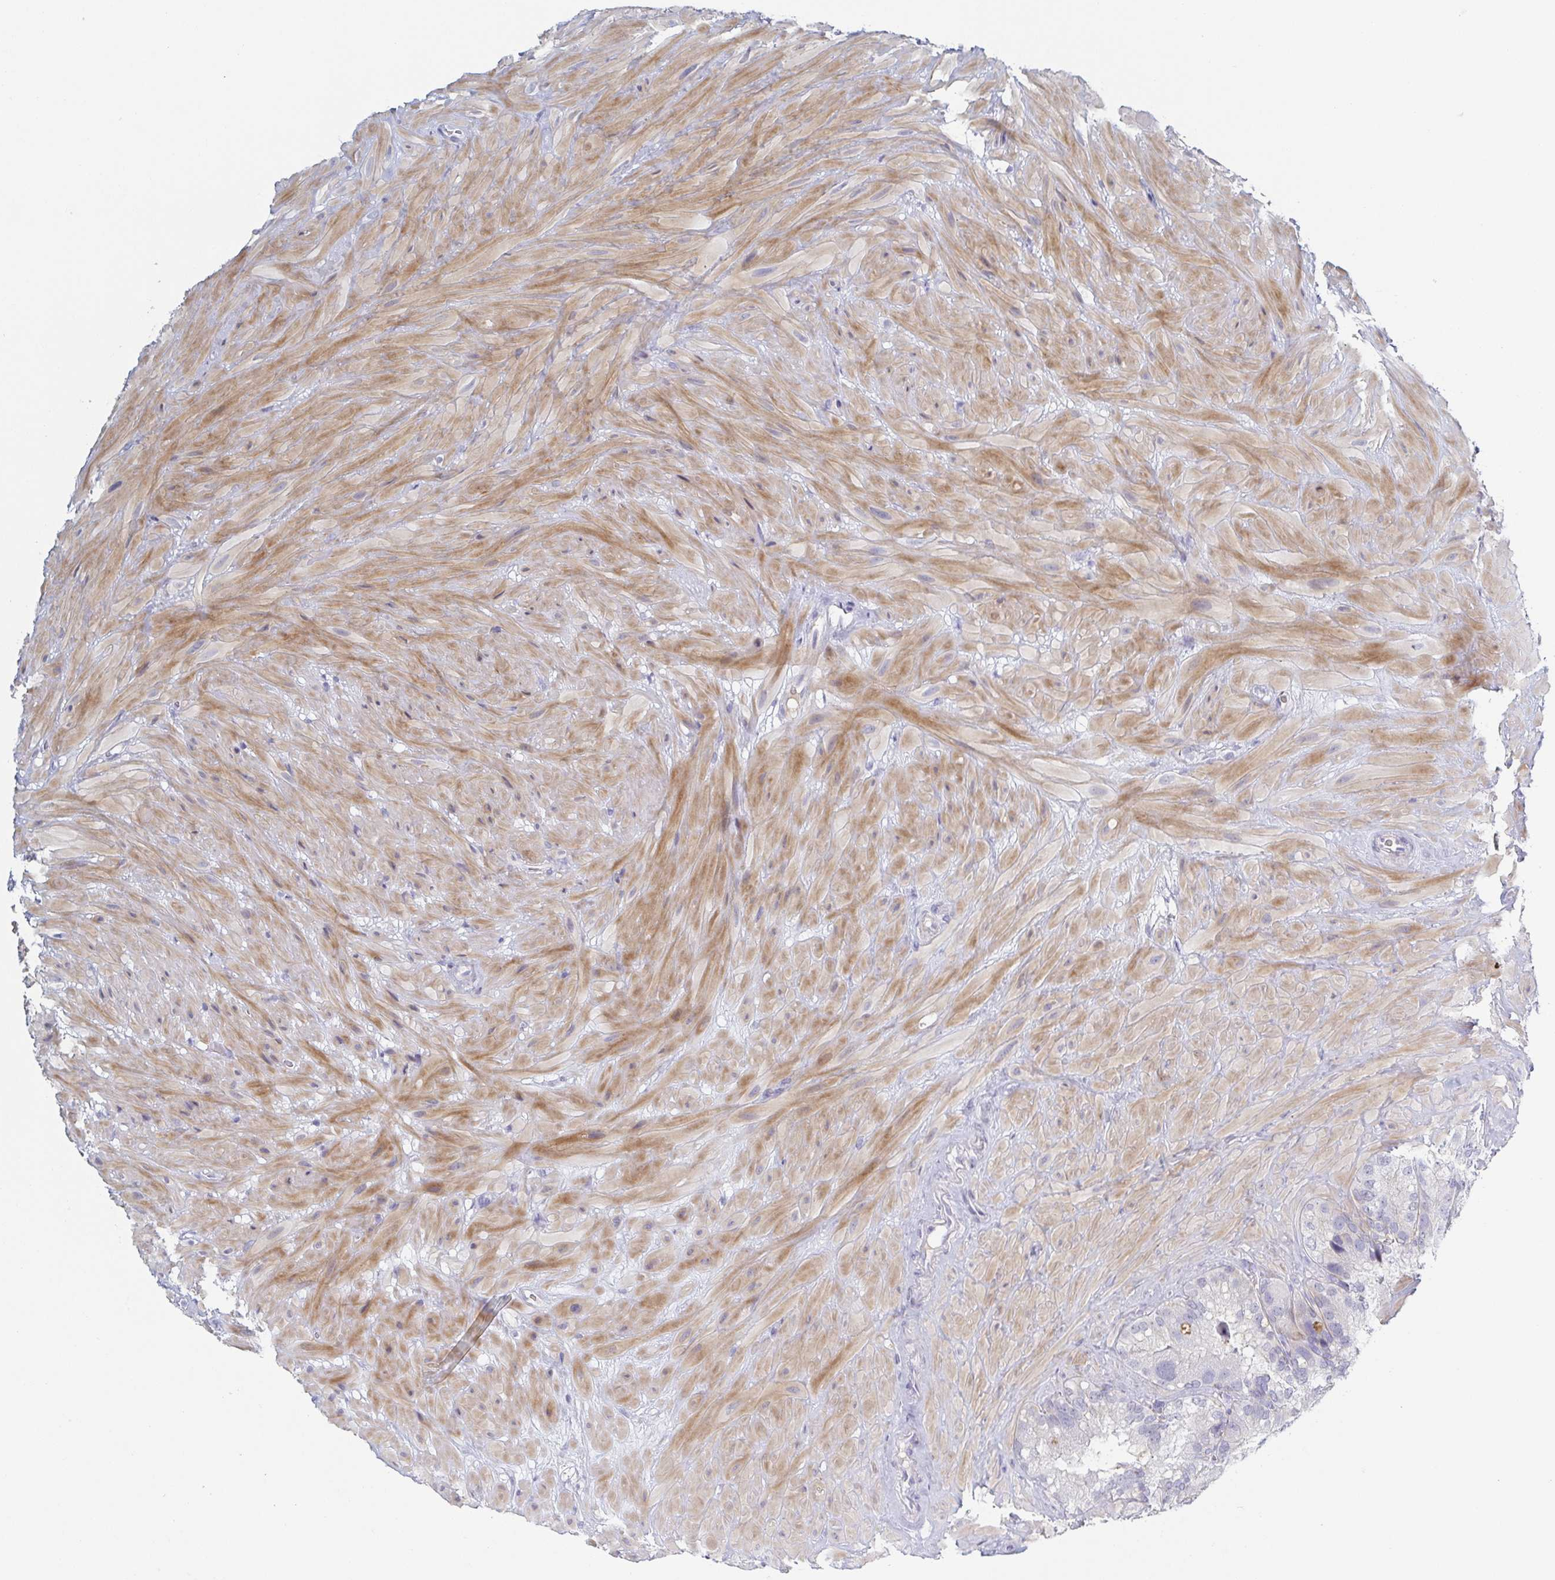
{"staining": {"intensity": "negative", "quantity": "none", "location": "none"}, "tissue": "seminal vesicle", "cell_type": "Glandular cells", "image_type": "normal", "snomed": [{"axis": "morphology", "description": "Normal tissue, NOS"}, {"axis": "topography", "description": "Seminal veicle"}], "caption": "Immunohistochemistry histopathology image of benign seminal vesicle stained for a protein (brown), which exhibits no expression in glandular cells. Nuclei are stained in blue.", "gene": "RHOV", "patient": {"sex": "male", "age": 60}}